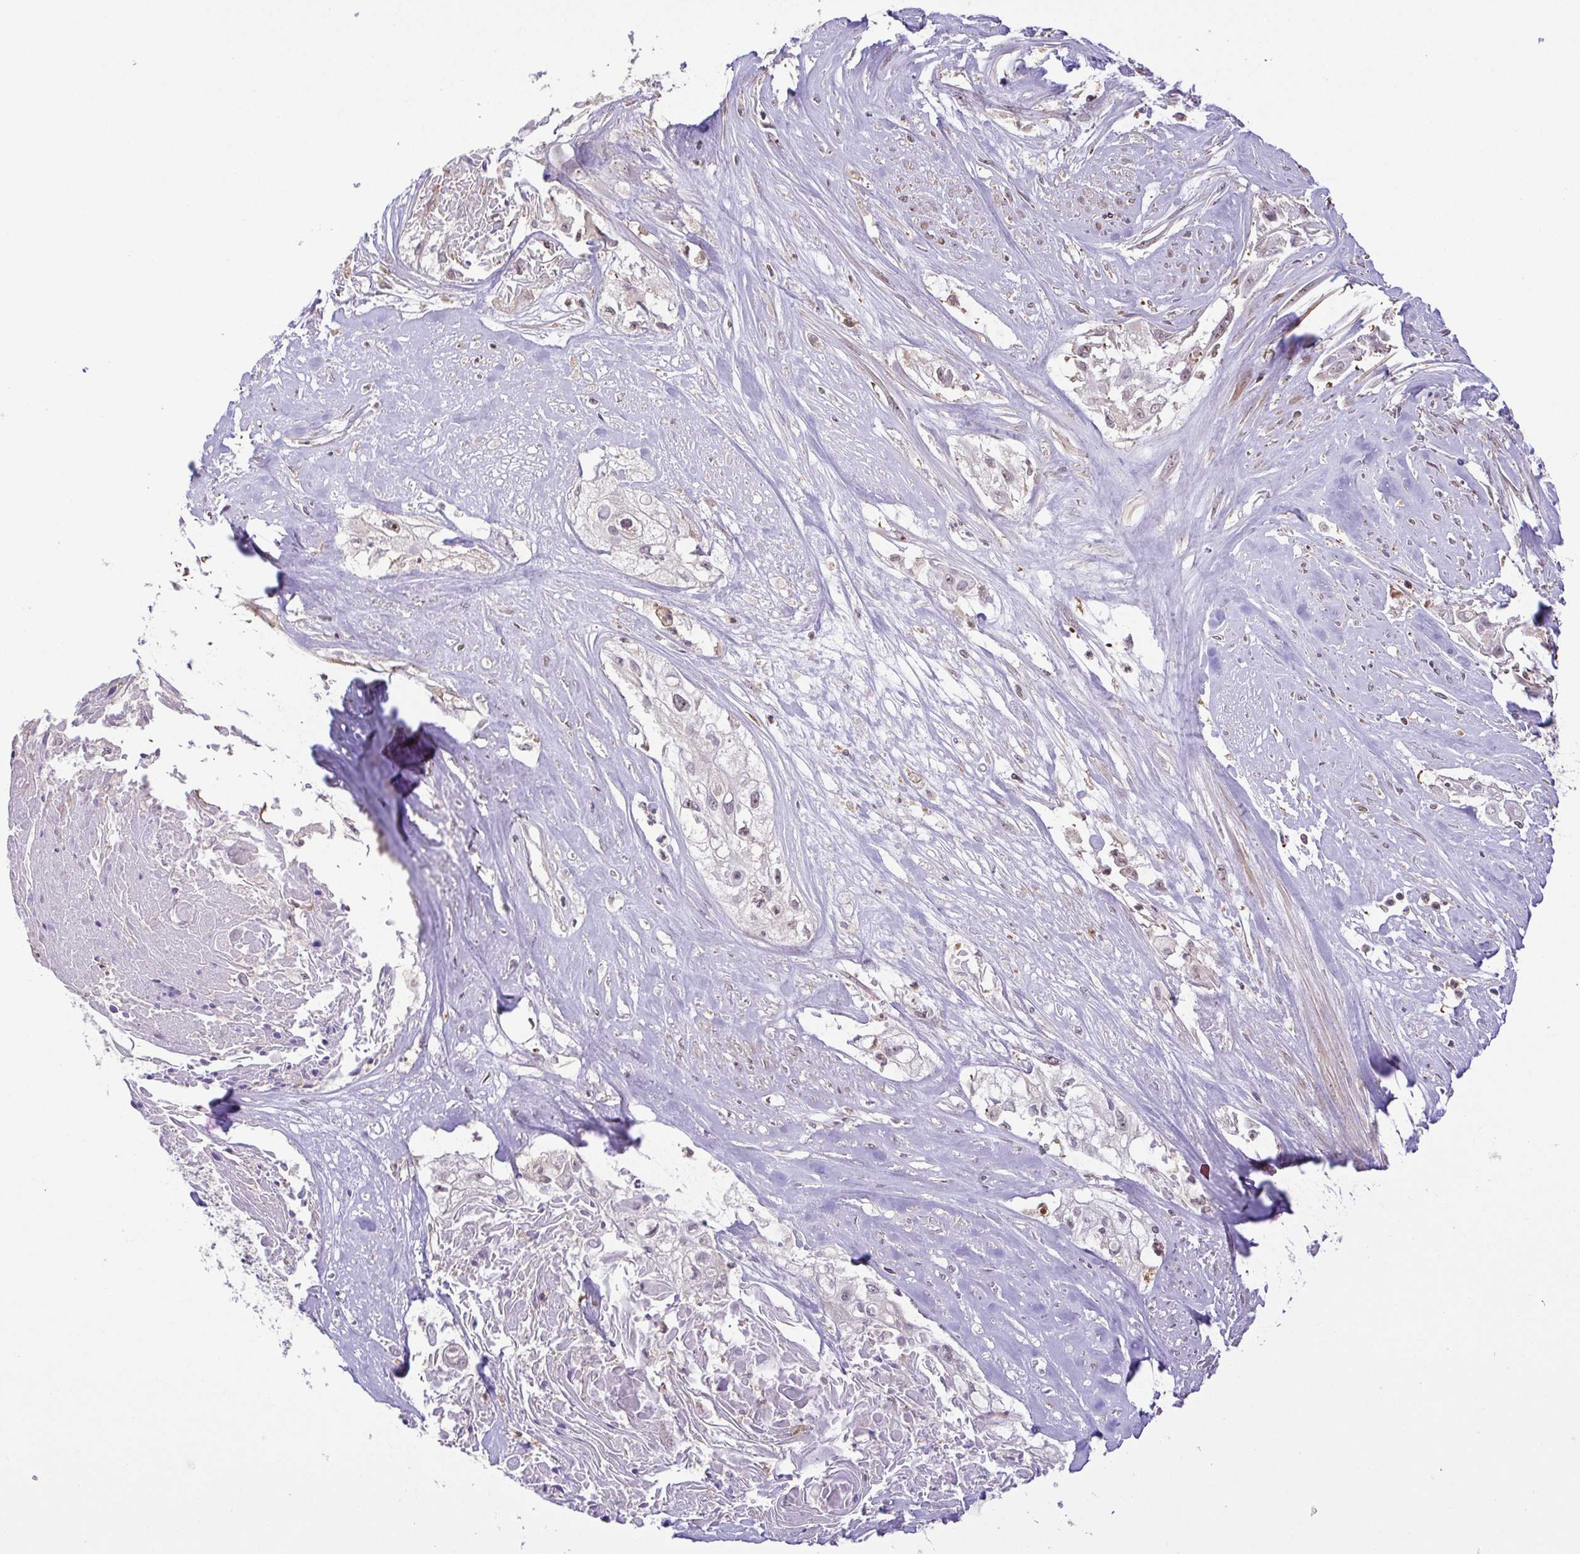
{"staining": {"intensity": "weak", "quantity": "<25%", "location": "nuclear"}, "tissue": "cervical cancer", "cell_type": "Tumor cells", "image_type": "cancer", "snomed": [{"axis": "morphology", "description": "Squamous cell carcinoma, NOS"}, {"axis": "topography", "description": "Cervix"}], "caption": "This is an IHC histopathology image of human squamous cell carcinoma (cervical). There is no expression in tumor cells.", "gene": "RSL24D1", "patient": {"sex": "female", "age": 49}}